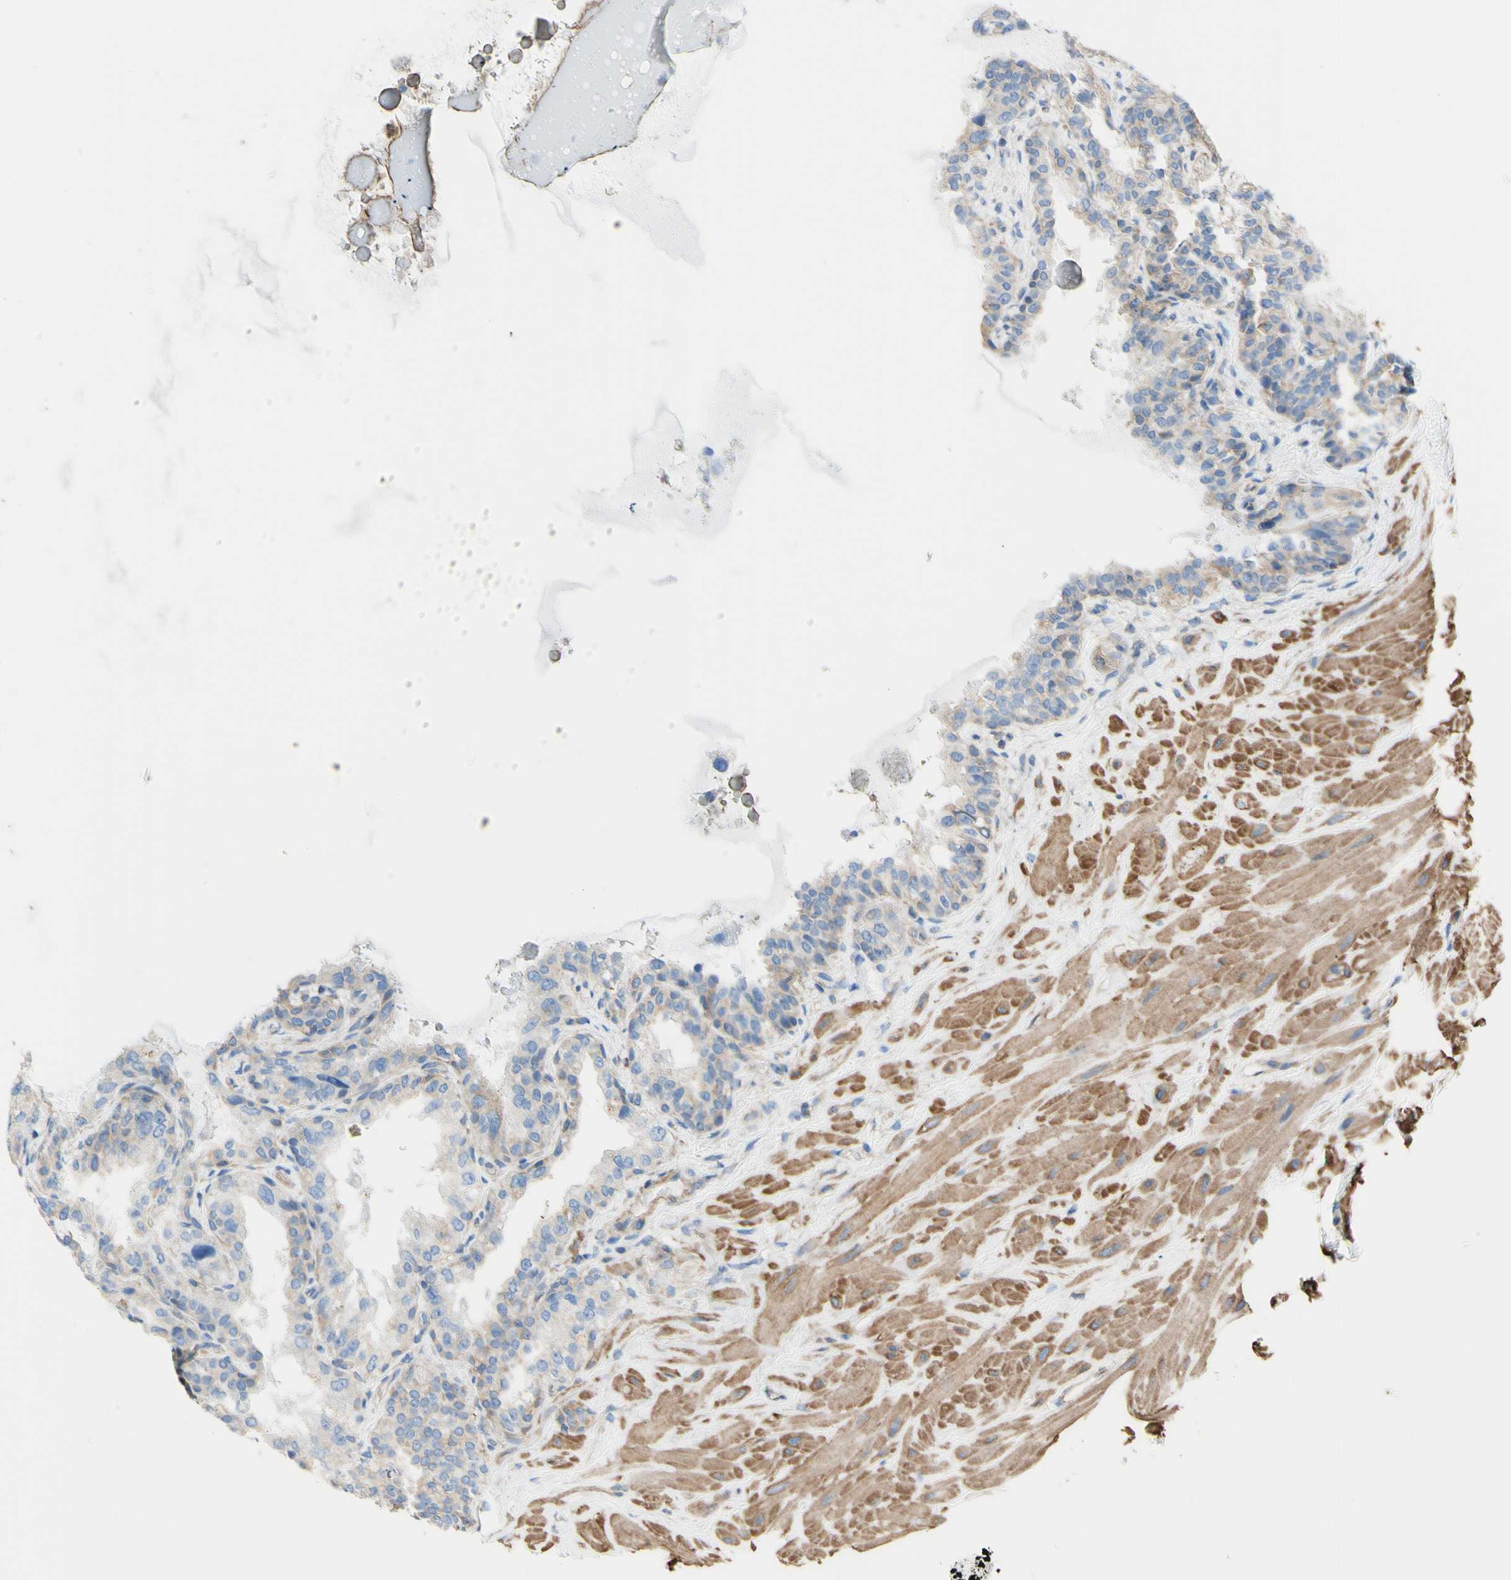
{"staining": {"intensity": "weak", "quantity": "<25%", "location": "cytoplasmic/membranous"}, "tissue": "seminal vesicle", "cell_type": "Glandular cells", "image_type": "normal", "snomed": [{"axis": "morphology", "description": "Normal tissue, NOS"}, {"axis": "topography", "description": "Seminal veicle"}], "caption": "Immunohistochemical staining of normal human seminal vesicle shows no significant expression in glandular cells. (DAB immunohistochemistry (IHC), high magnification).", "gene": "RETREG2", "patient": {"sex": "male", "age": 68}}